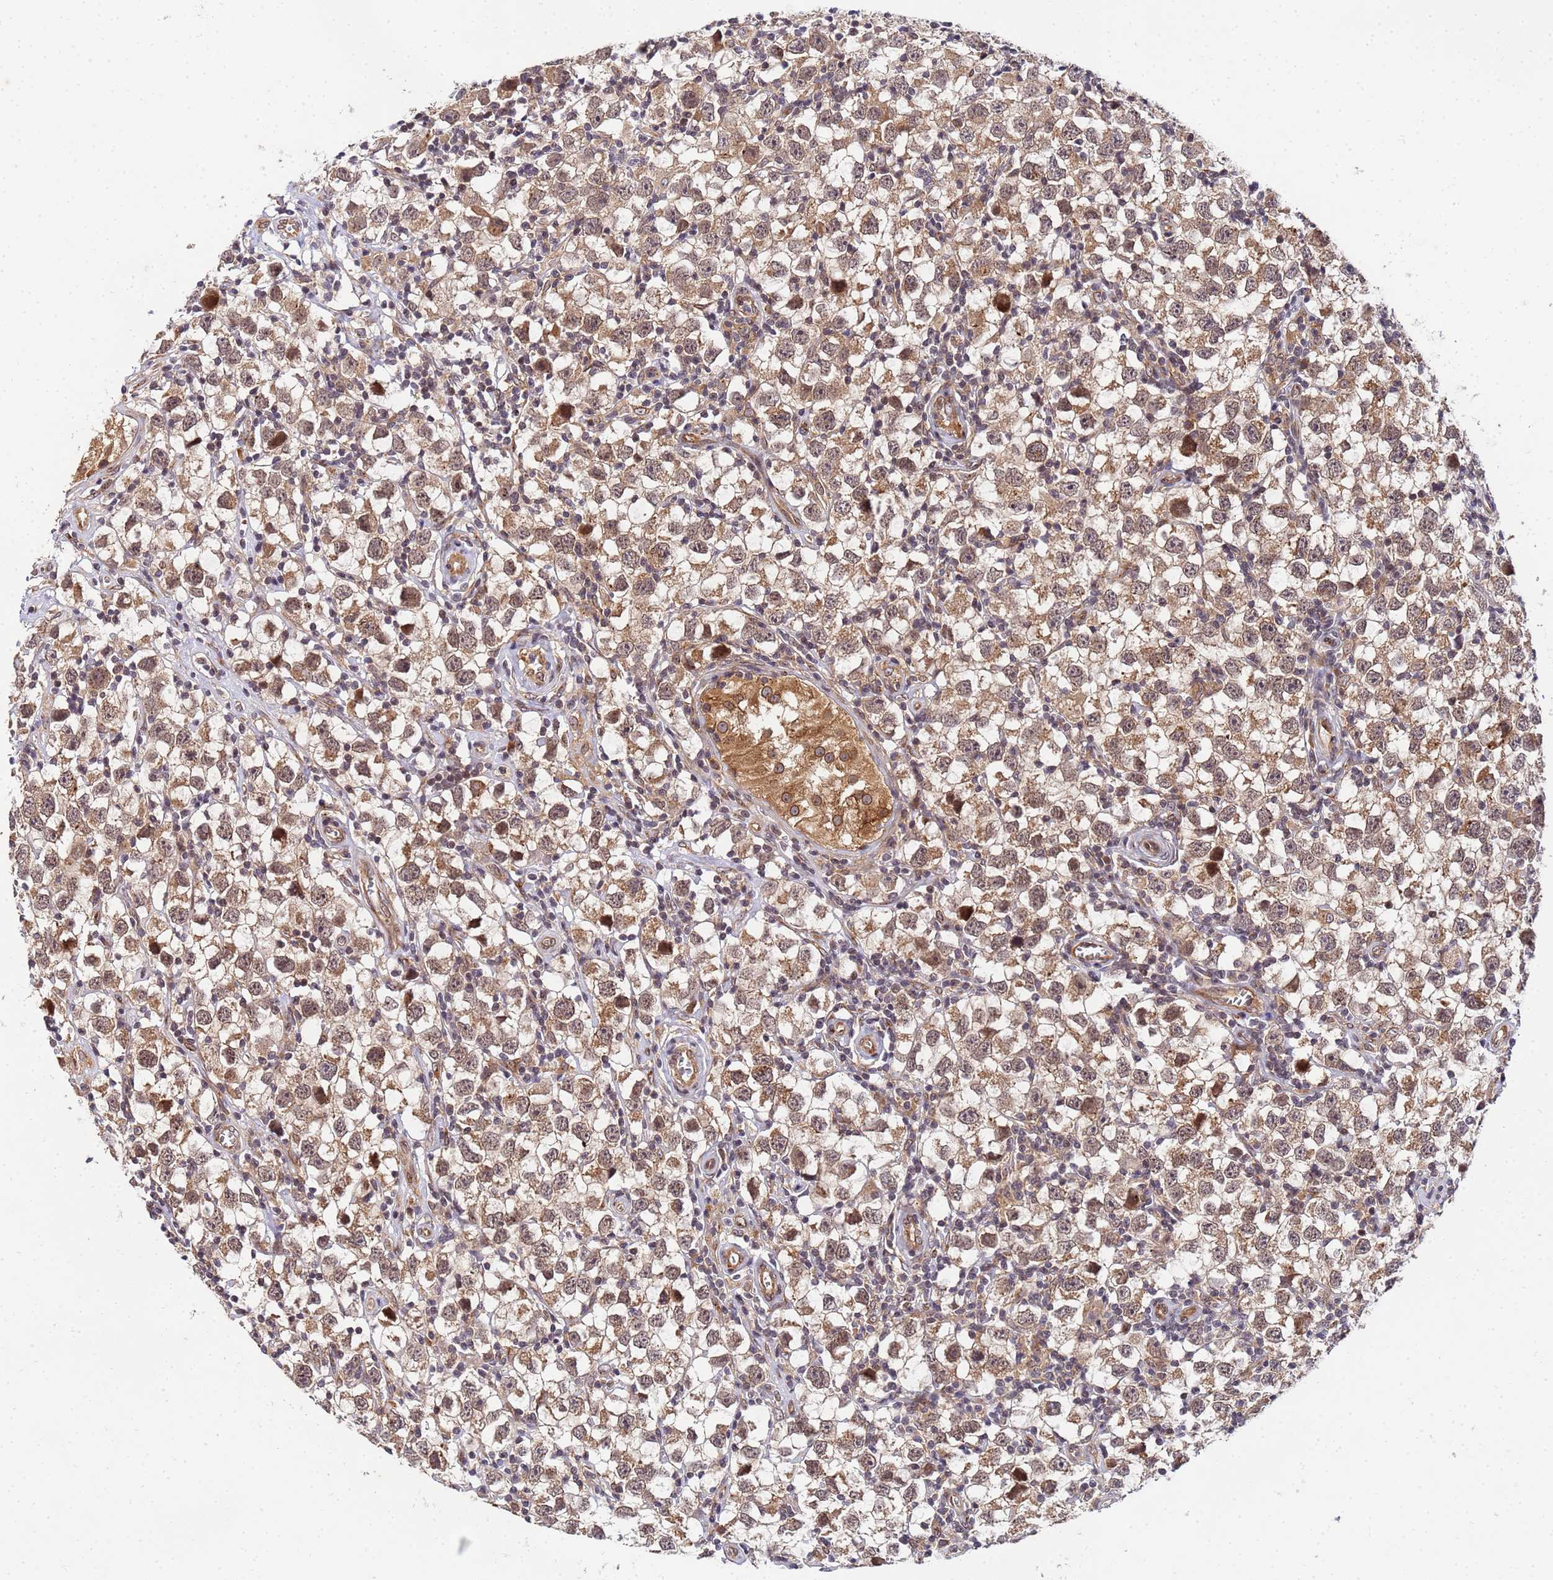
{"staining": {"intensity": "moderate", "quantity": ">75%", "location": "cytoplasmic/membranous,nuclear"}, "tissue": "testis cancer", "cell_type": "Tumor cells", "image_type": "cancer", "snomed": [{"axis": "morphology", "description": "Seminoma, NOS"}, {"axis": "morphology", "description": "Carcinoma, Embryonal, NOS"}, {"axis": "topography", "description": "Testis"}], "caption": "Immunohistochemistry (IHC) staining of embryonal carcinoma (testis), which exhibits medium levels of moderate cytoplasmic/membranous and nuclear positivity in approximately >75% of tumor cells indicating moderate cytoplasmic/membranous and nuclear protein expression. The staining was performed using DAB (3,3'-diaminobenzidine) (brown) for protein detection and nuclei were counterstained in hematoxylin (blue).", "gene": "UNC93B1", "patient": {"sex": "male", "age": 29}}